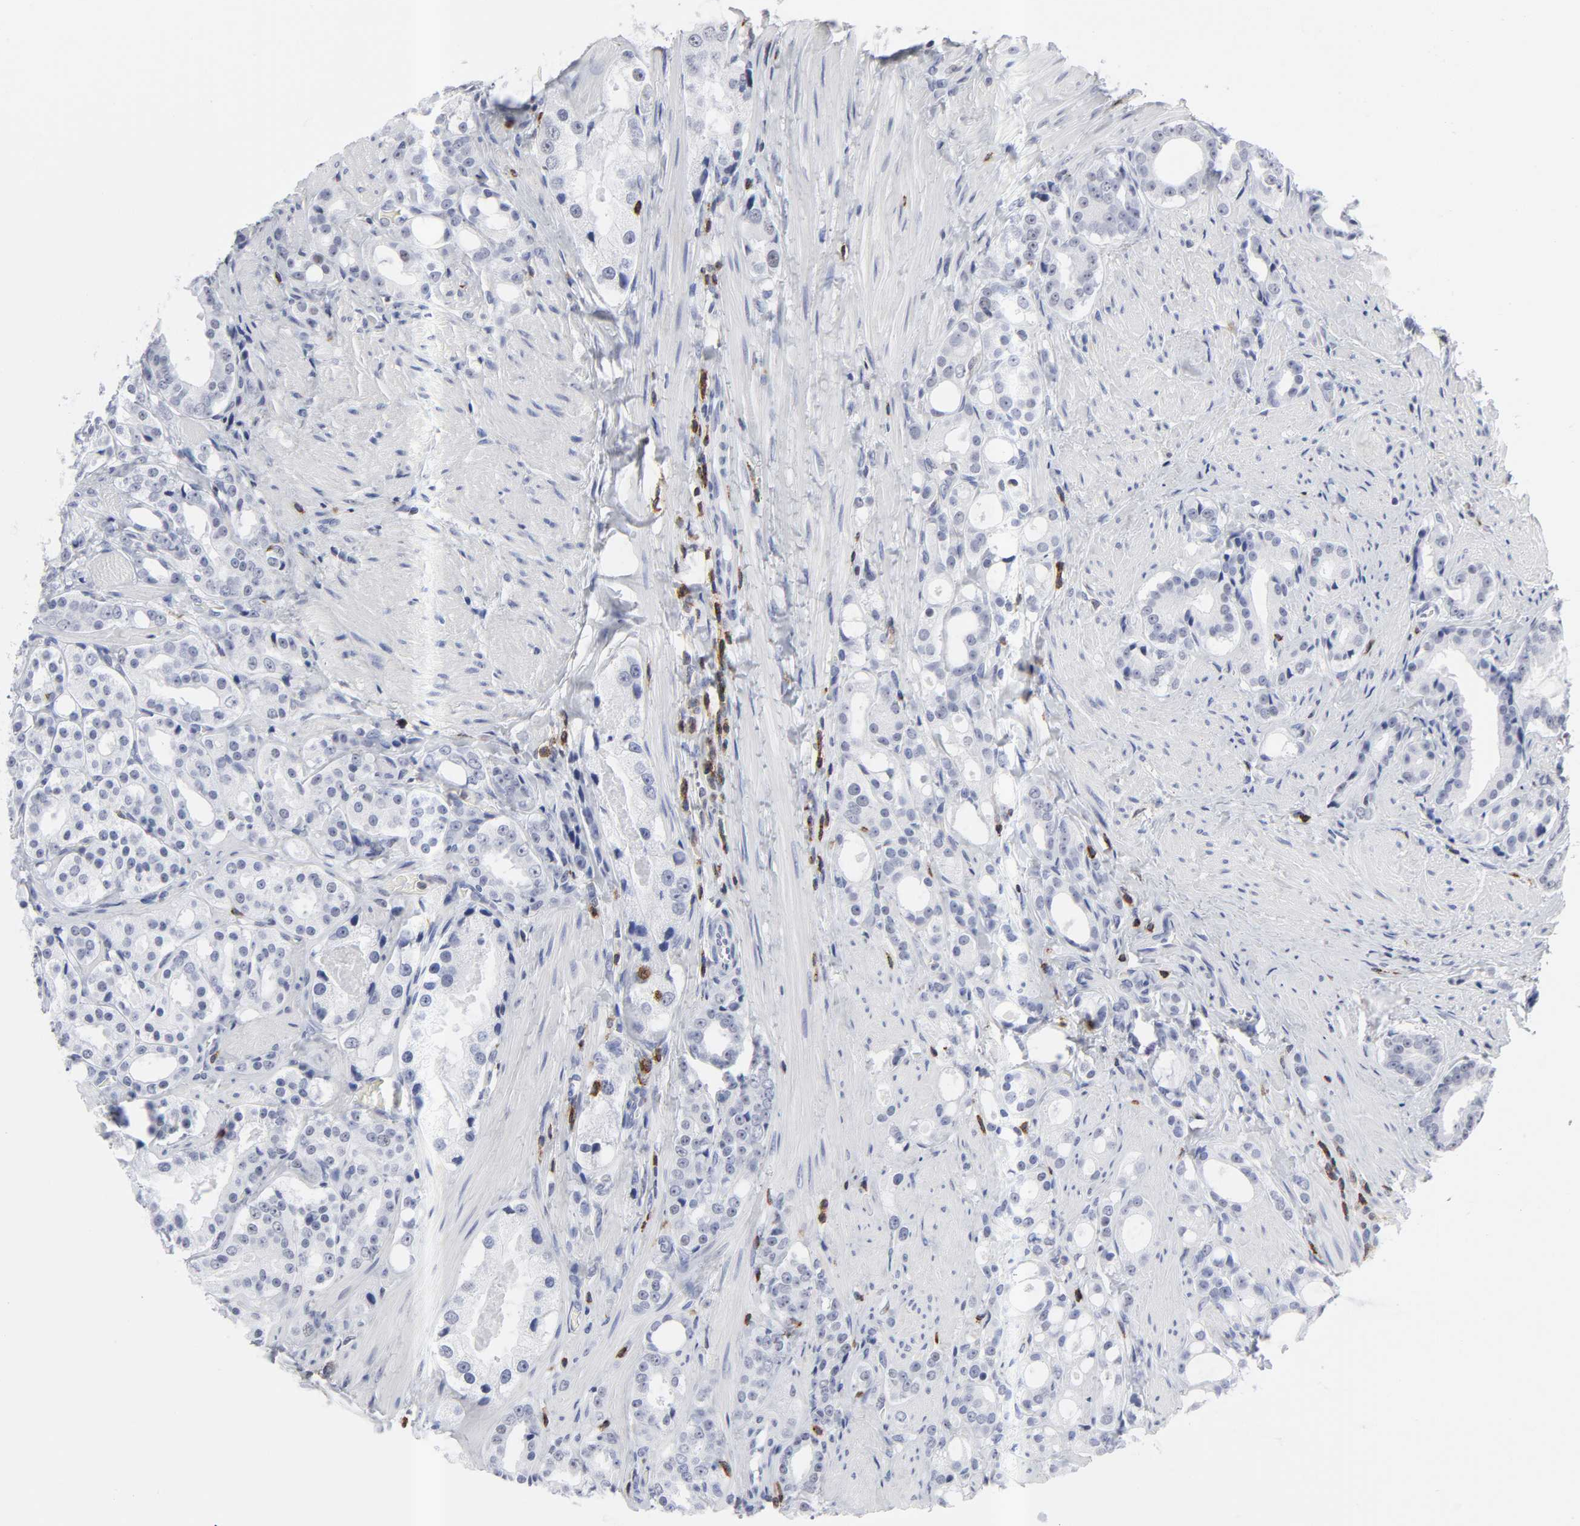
{"staining": {"intensity": "negative", "quantity": "none", "location": "none"}, "tissue": "prostate cancer", "cell_type": "Tumor cells", "image_type": "cancer", "snomed": [{"axis": "morphology", "description": "Adenocarcinoma, Medium grade"}, {"axis": "topography", "description": "Prostate"}], "caption": "This is an immunohistochemistry micrograph of prostate adenocarcinoma (medium-grade). There is no expression in tumor cells.", "gene": "CD2", "patient": {"sex": "male", "age": 60}}